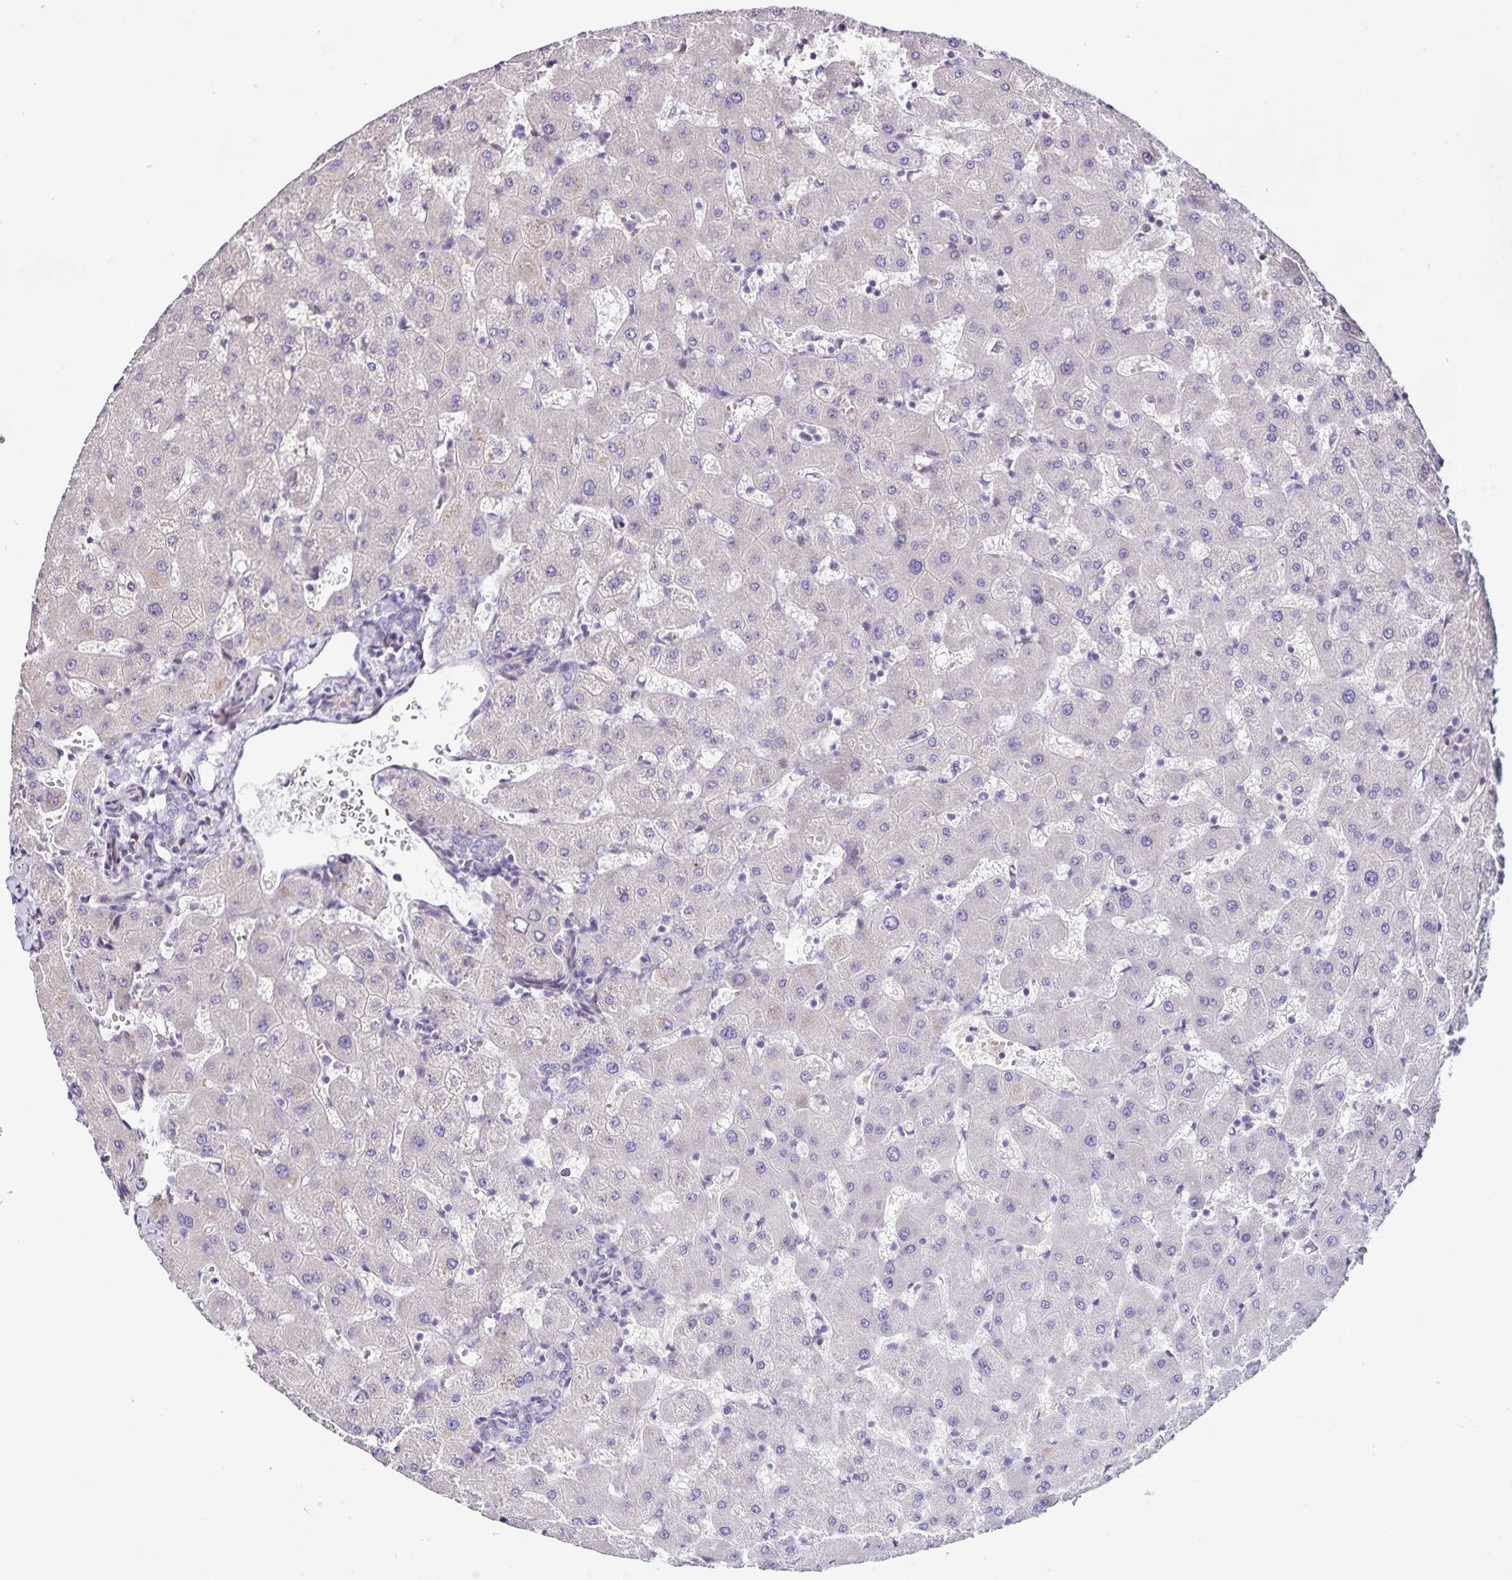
{"staining": {"intensity": "negative", "quantity": "none", "location": "none"}, "tissue": "liver", "cell_type": "Cholangiocytes", "image_type": "normal", "snomed": [{"axis": "morphology", "description": "Normal tissue, NOS"}, {"axis": "topography", "description": "Liver"}], "caption": "The immunohistochemistry image has no significant staining in cholangiocytes of liver.", "gene": "RNFT2", "patient": {"sex": "female", "age": 63}}